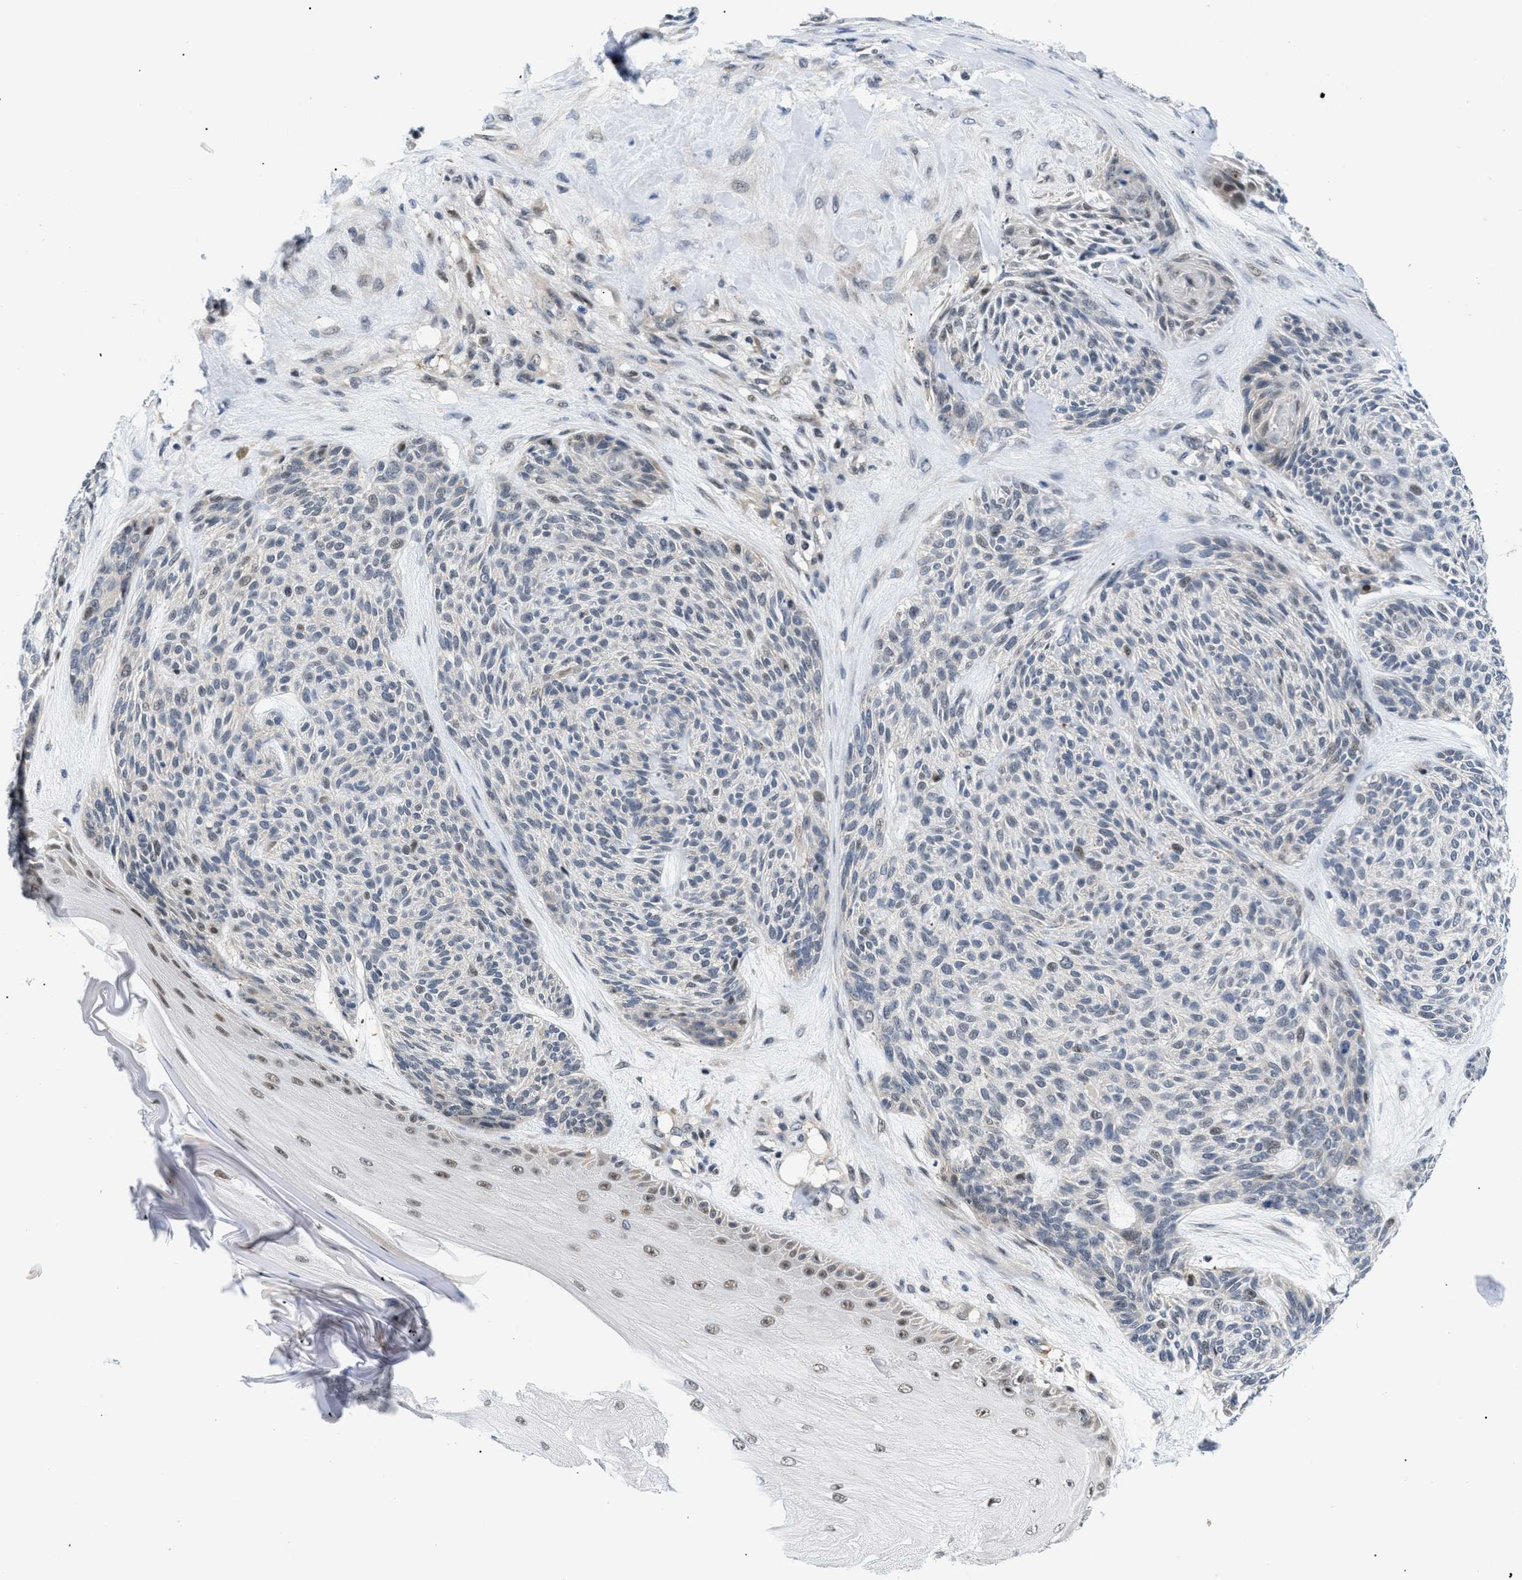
{"staining": {"intensity": "moderate", "quantity": "<25%", "location": "nuclear"}, "tissue": "skin cancer", "cell_type": "Tumor cells", "image_type": "cancer", "snomed": [{"axis": "morphology", "description": "Basal cell carcinoma"}, {"axis": "topography", "description": "Skin"}], "caption": "This is a photomicrograph of IHC staining of basal cell carcinoma (skin), which shows moderate staining in the nuclear of tumor cells.", "gene": "SLC29A2", "patient": {"sex": "male", "age": 55}}